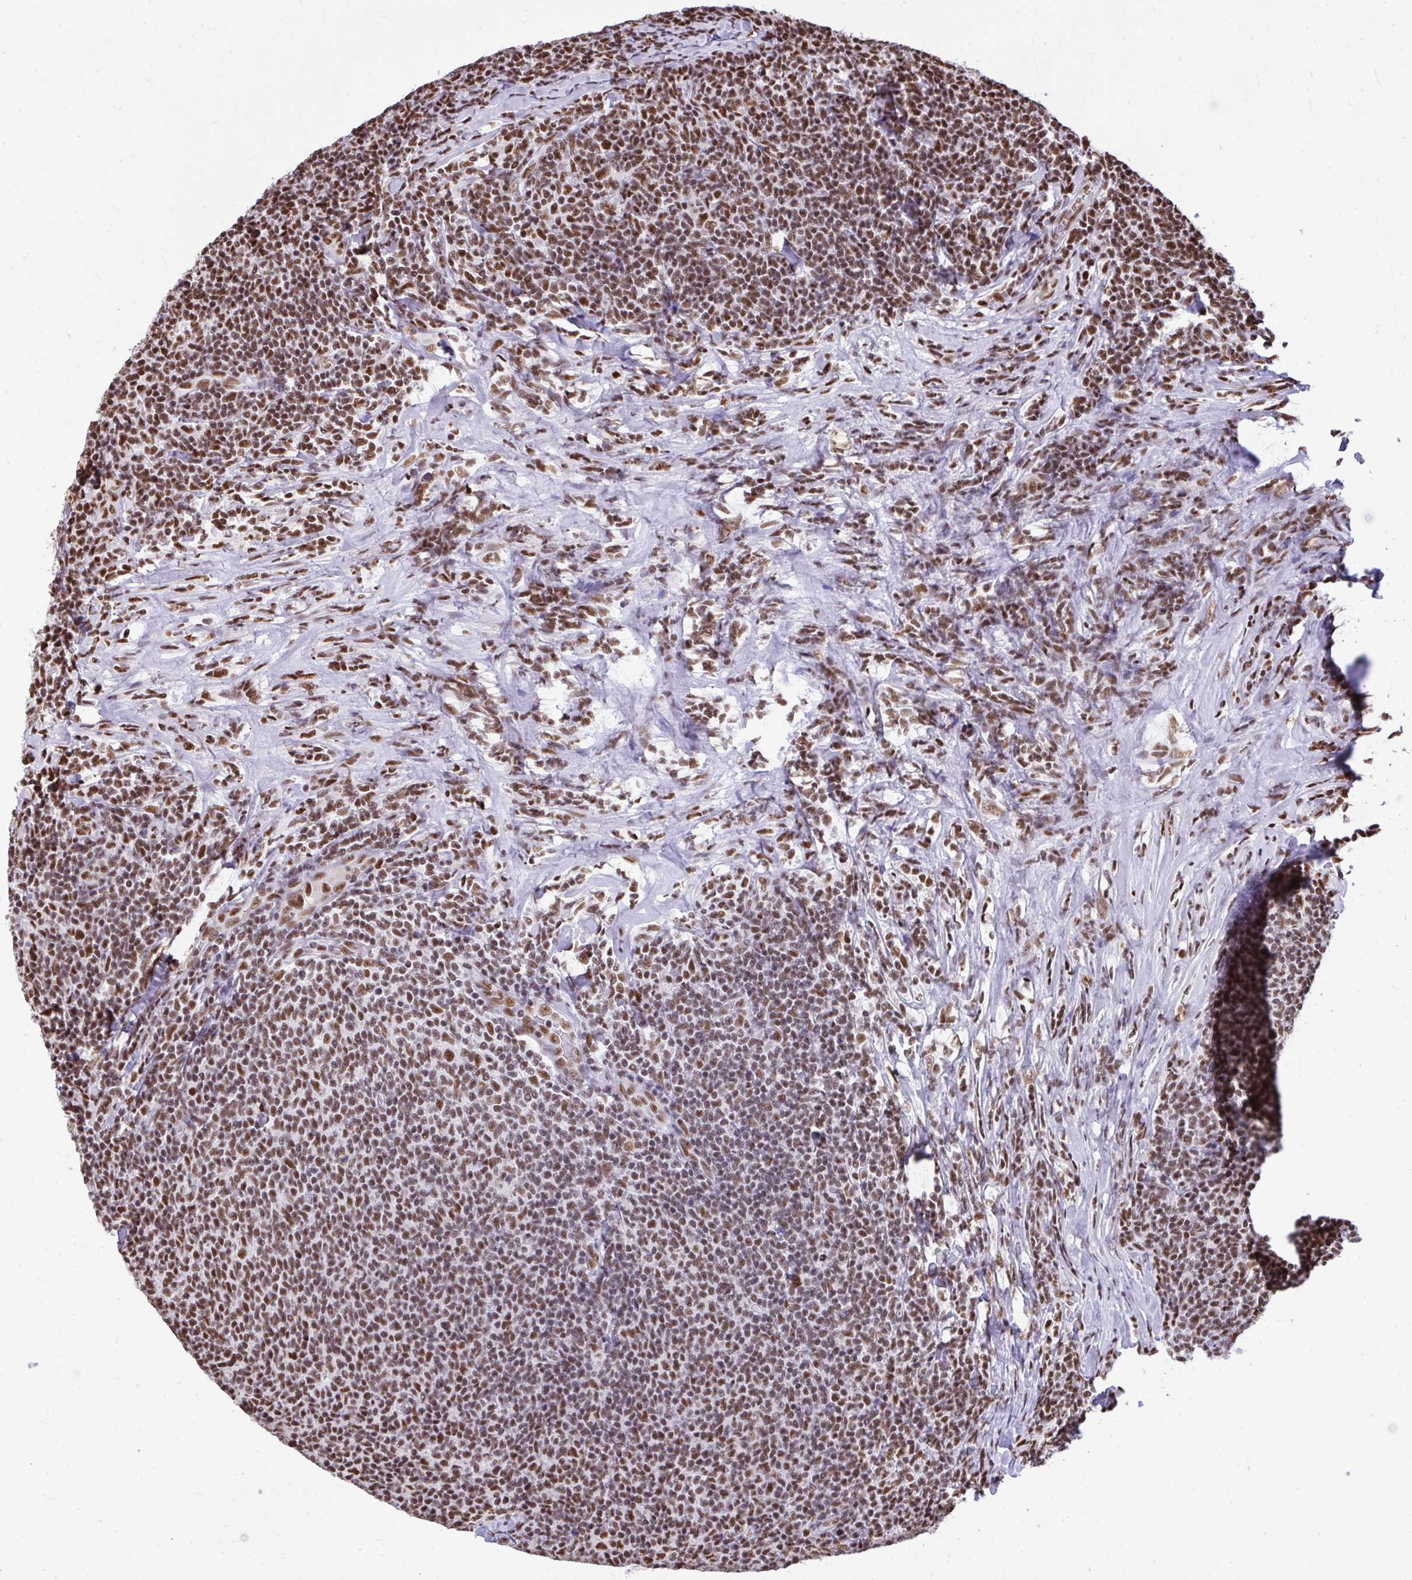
{"staining": {"intensity": "moderate", "quantity": ">75%", "location": "nuclear"}, "tissue": "lymphoma", "cell_type": "Tumor cells", "image_type": "cancer", "snomed": [{"axis": "morphology", "description": "Malignant lymphoma, non-Hodgkin's type, Low grade"}, {"axis": "topography", "description": "Lymph node"}], "caption": "Protein expression analysis of human lymphoma reveals moderate nuclear expression in approximately >75% of tumor cells.", "gene": "PRPF19", "patient": {"sex": "male", "age": 52}}